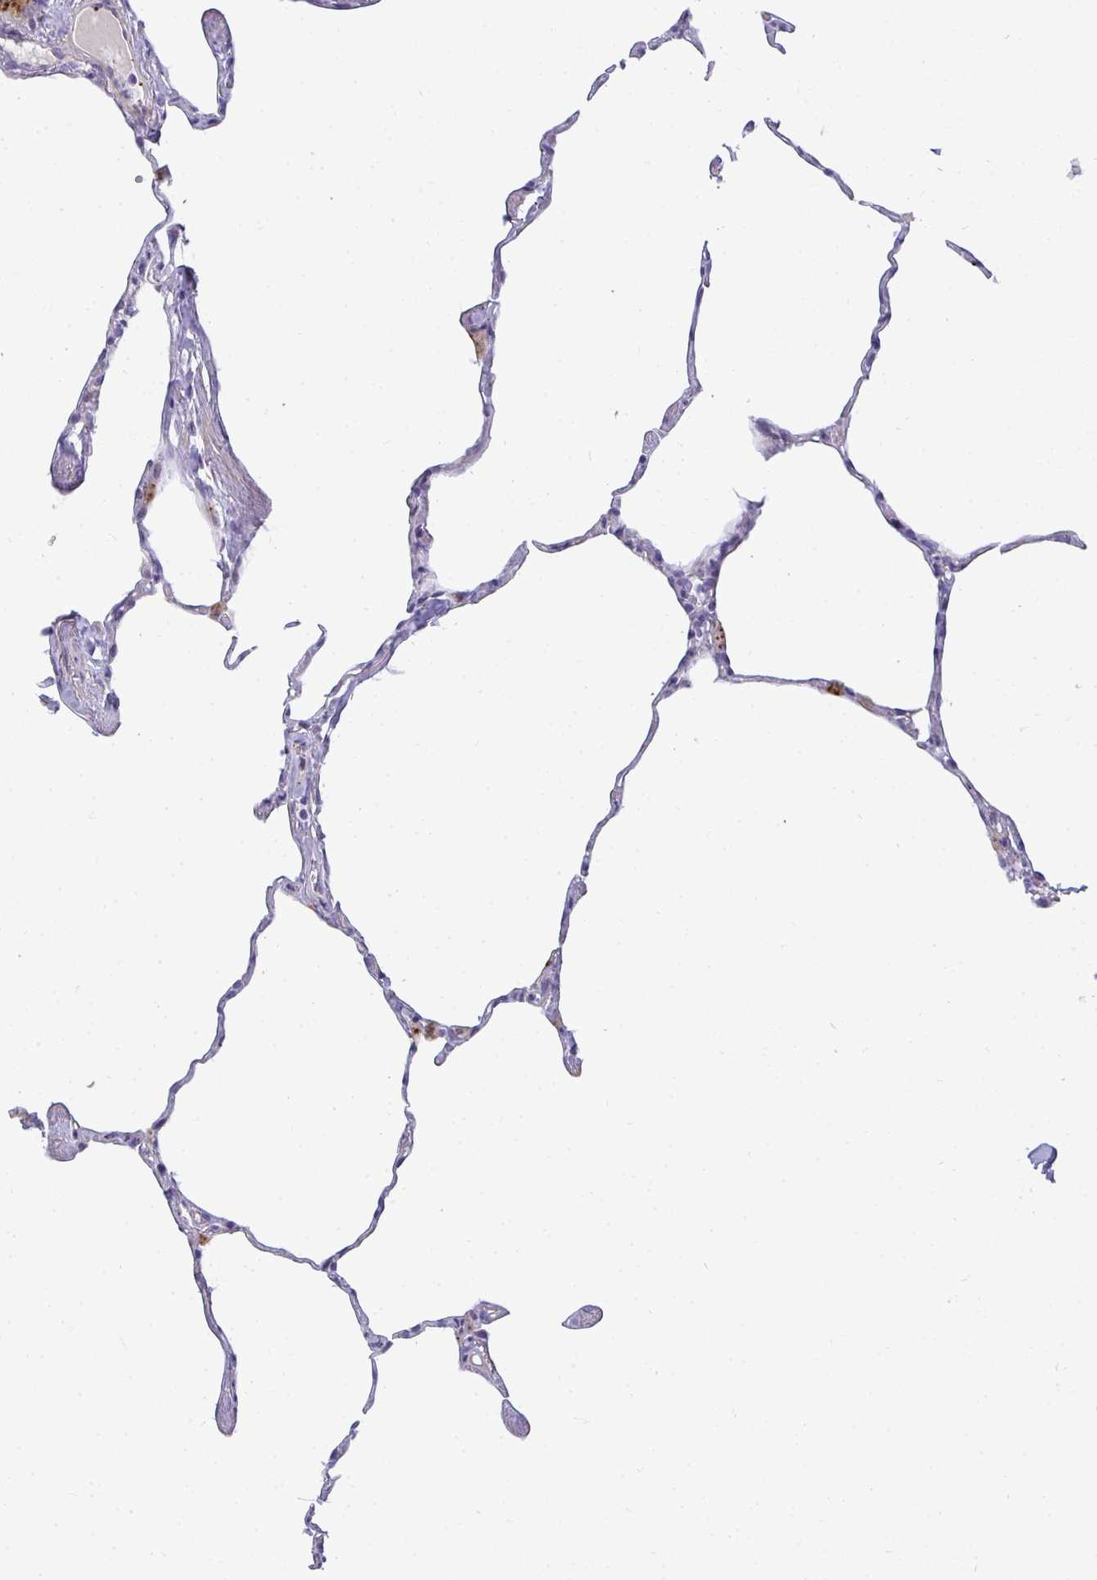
{"staining": {"intensity": "negative", "quantity": "none", "location": "none"}, "tissue": "lung", "cell_type": "Alveolar cells", "image_type": "normal", "snomed": [{"axis": "morphology", "description": "Normal tissue, NOS"}, {"axis": "topography", "description": "Lung"}], "caption": "Lung was stained to show a protein in brown. There is no significant staining in alveolar cells. Nuclei are stained in blue.", "gene": "AK5", "patient": {"sex": "male", "age": 65}}